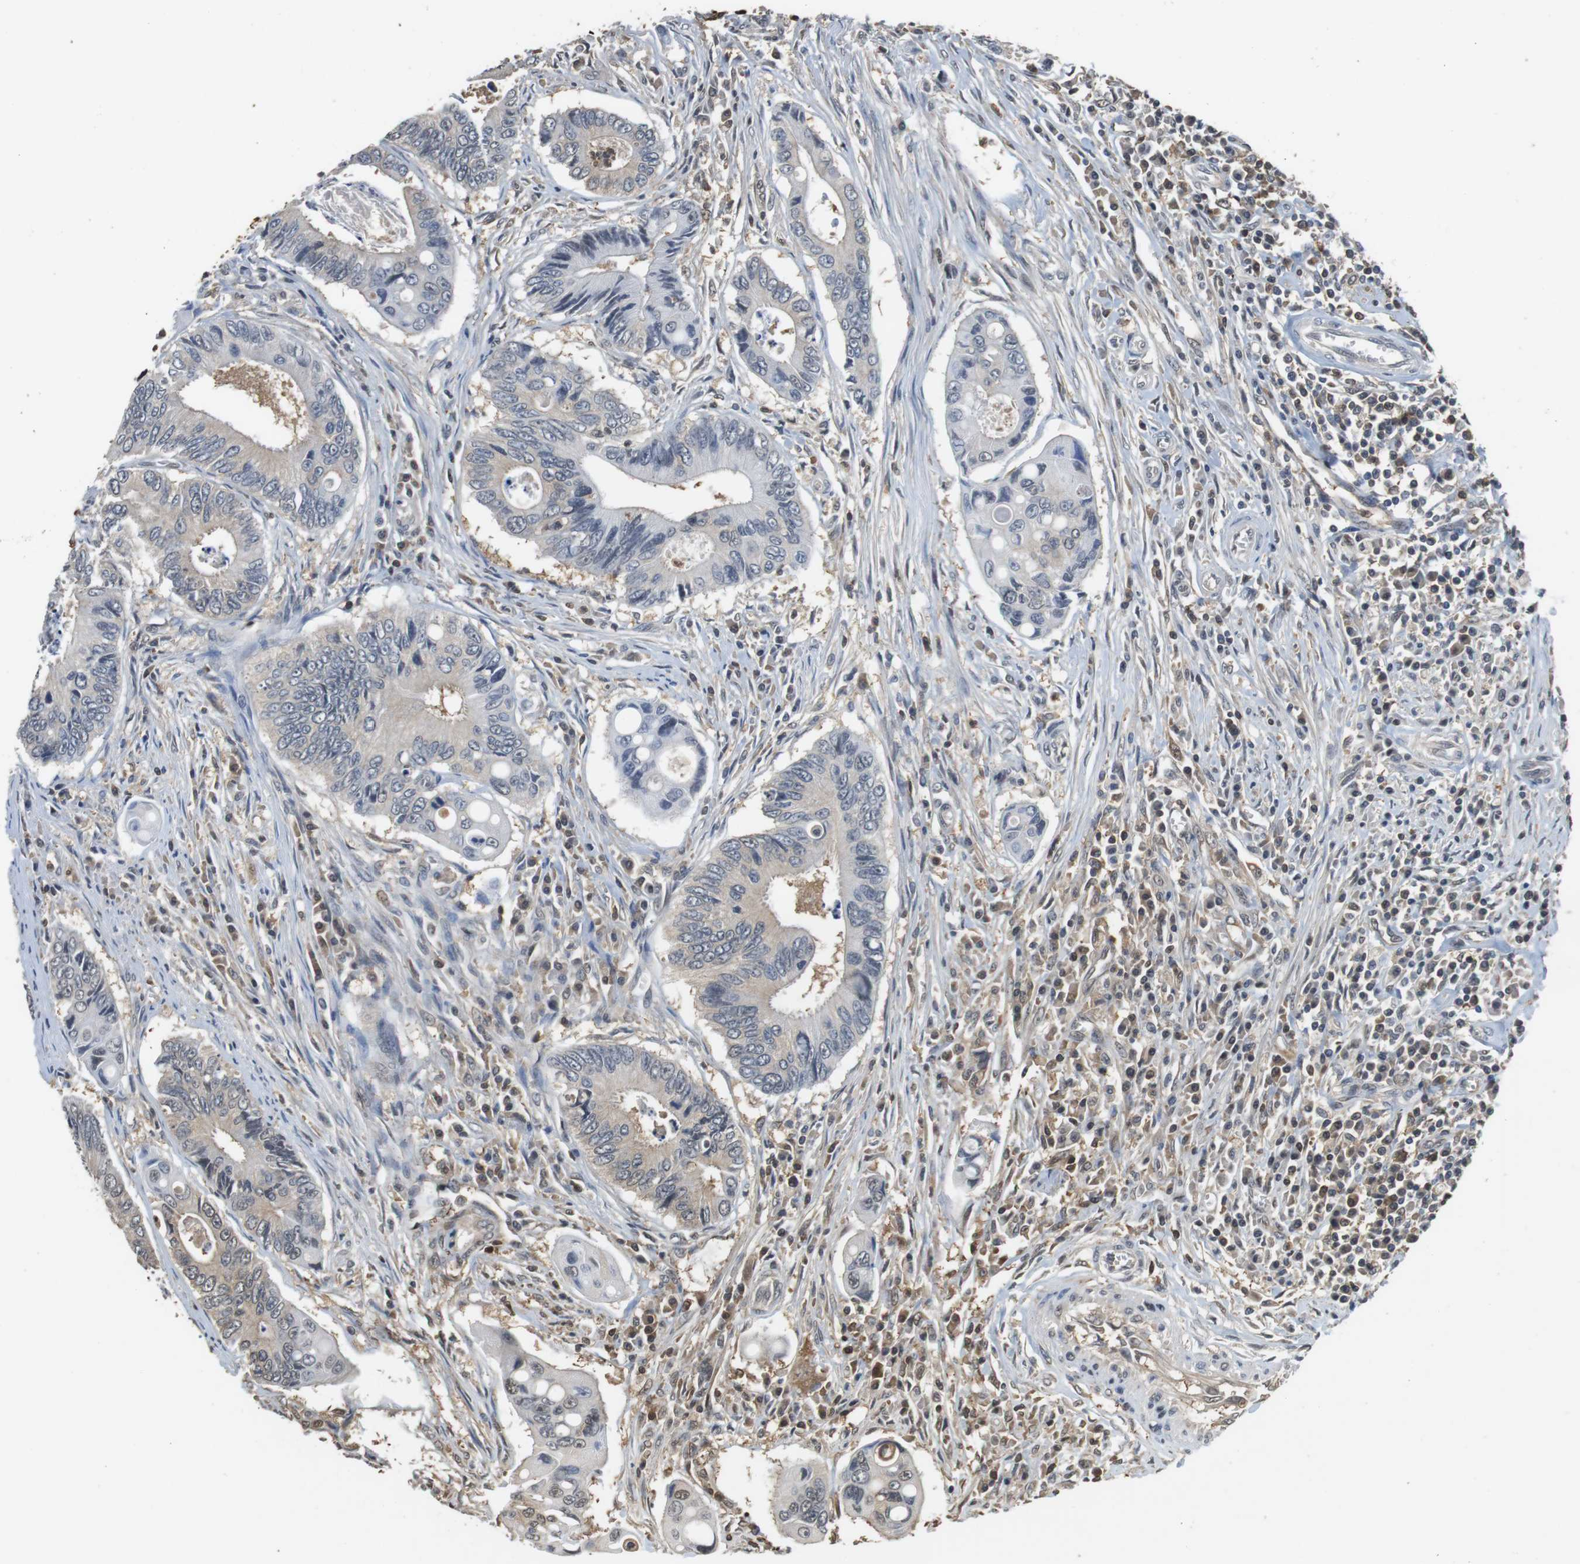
{"staining": {"intensity": "weak", "quantity": "25%-75%", "location": "cytoplasmic/membranous,nuclear"}, "tissue": "colorectal cancer", "cell_type": "Tumor cells", "image_type": "cancer", "snomed": [{"axis": "morphology", "description": "Inflammation, NOS"}, {"axis": "morphology", "description": "Adenocarcinoma, NOS"}, {"axis": "topography", "description": "Colon"}], "caption": "Immunohistochemical staining of human adenocarcinoma (colorectal) exhibits low levels of weak cytoplasmic/membranous and nuclear protein positivity in approximately 25%-75% of tumor cells. The staining is performed using DAB (3,3'-diaminobenzidine) brown chromogen to label protein expression. The nuclei are counter-stained blue using hematoxylin.", "gene": "LDHA", "patient": {"sex": "male", "age": 72}}